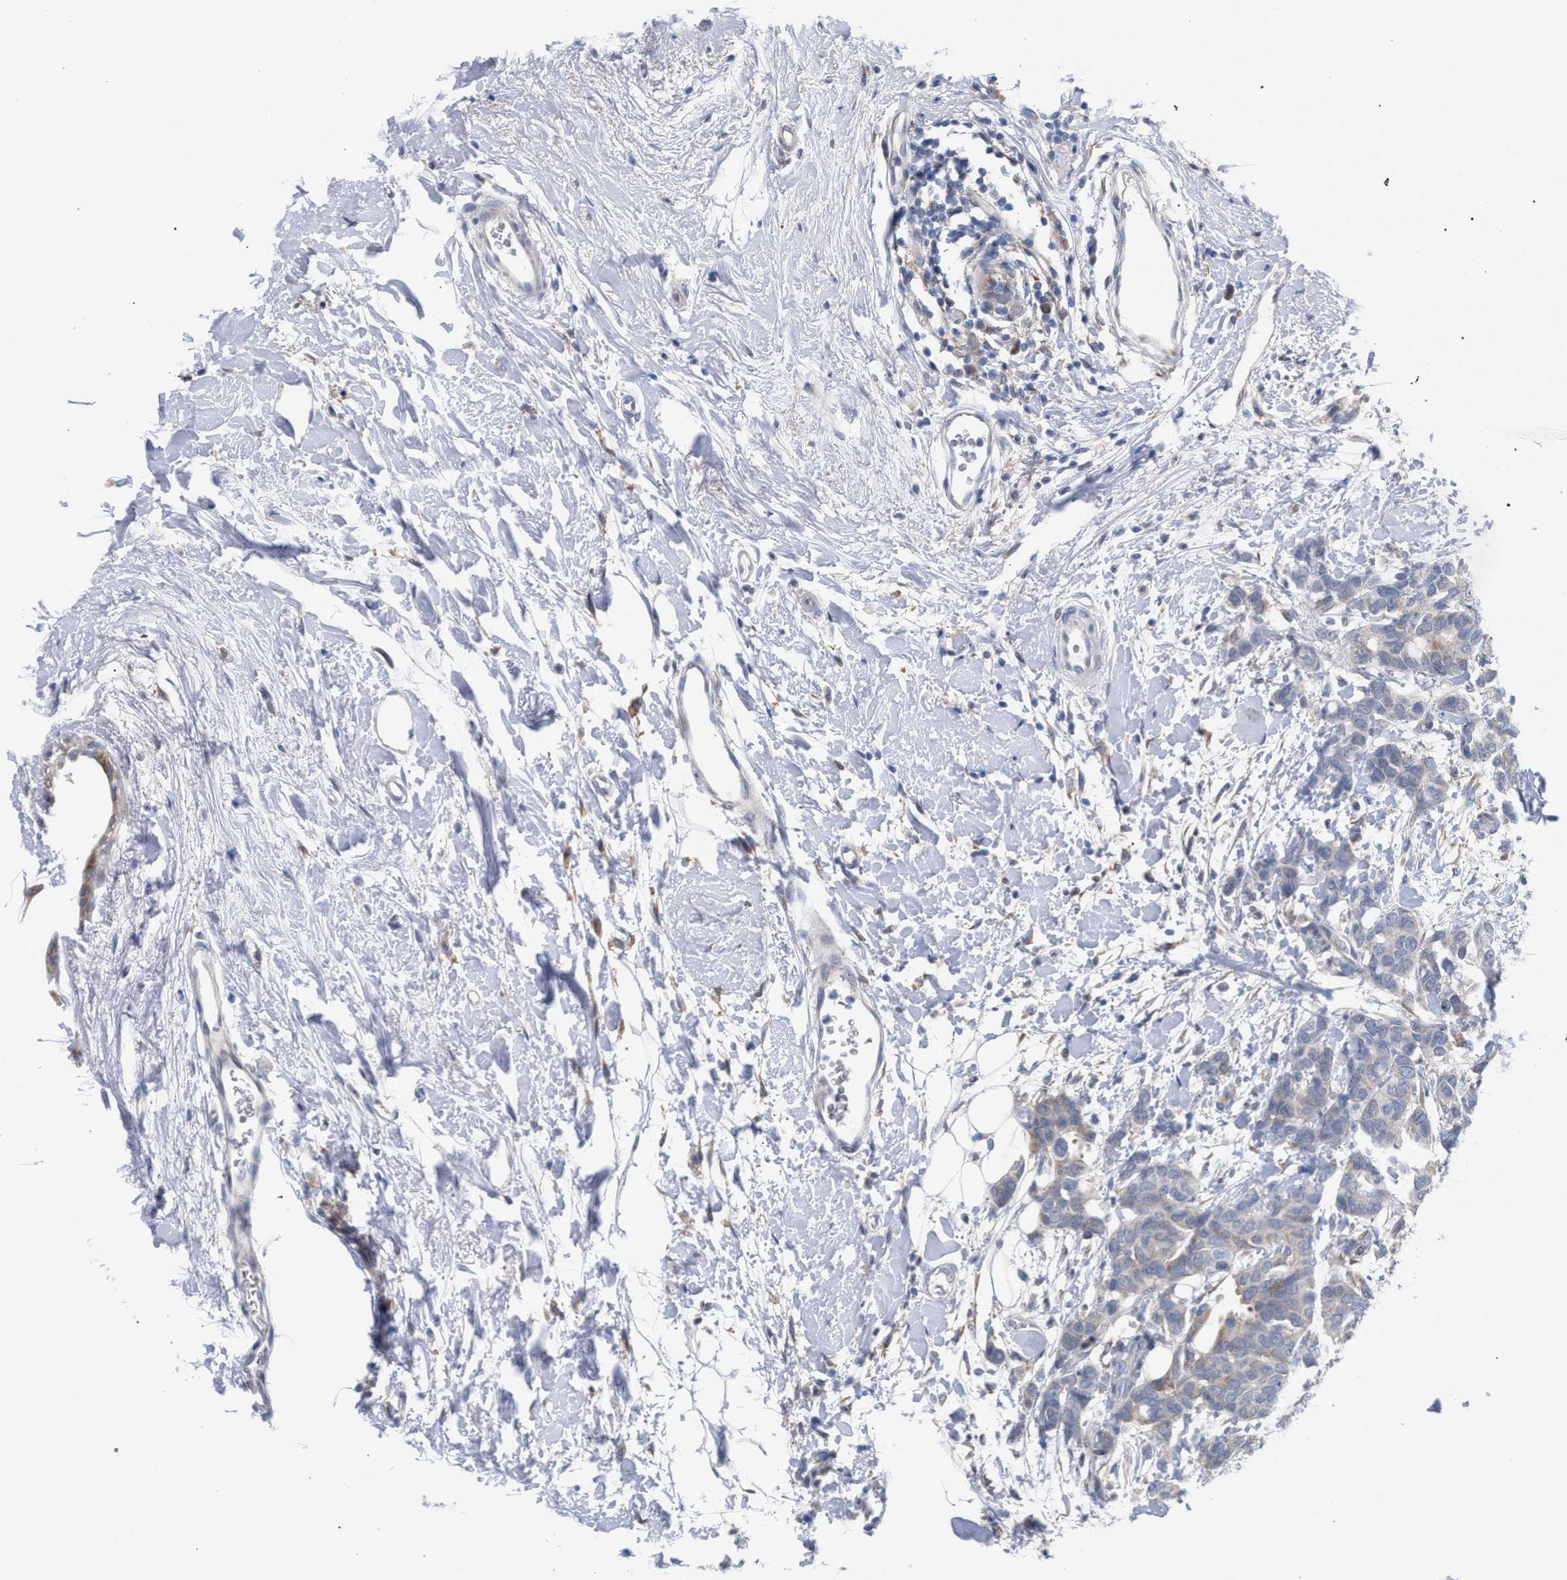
{"staining": {"intensity": "negative", "quantity": "none", "location": "none"}, "tissue": "breast cancer", "cell_type": "Tumor cells", "image_type": "cancer", "snomed": [{"axis": "morphology", "description": "Duct carcinoma"}, {"axis": "topography", "description": "Breast"}], "caption": "Immunohistochemical staining of breast cancer (intraductal carcinoma) reveals no significant positivity in tumor cells.", "gene": "FHOD3", "patient": {"sex": "female", "age": 87}}